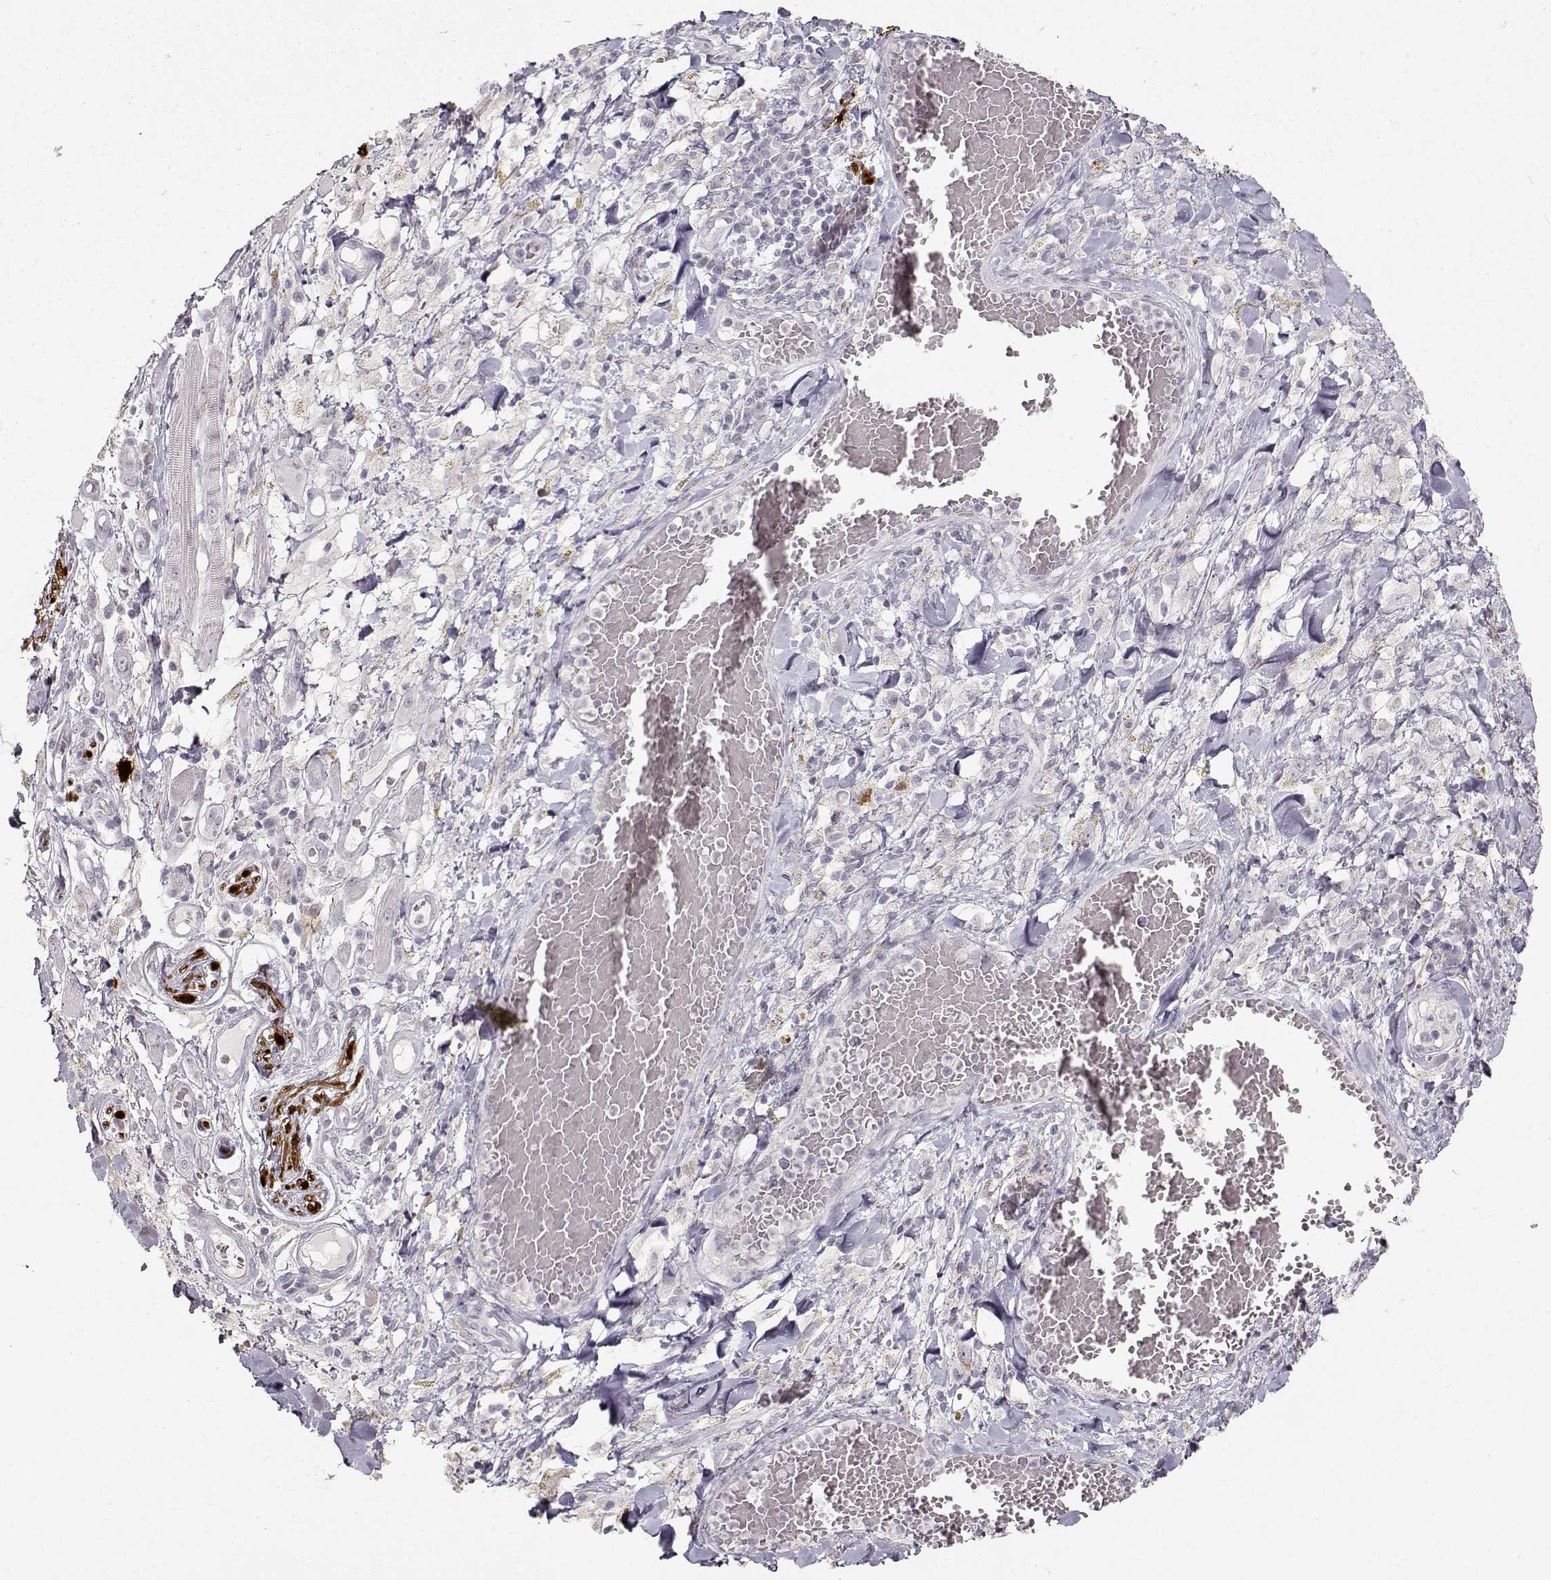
{"staining": {"intensity": "negative", "quantity": "none", "location": "none"}, "tissue": "melanoma", "cell_type": "Tumor cells", "image_type": "cancer", "snomed": [{"axis": "morphology", "description": "Malignant melanoma, NOS"}, {"axis": "topography", "description": "Skin"}], "caption": "Immunohistochemistry (IHC) micrograph of malignant melanoma stained for a protein (brown), which displays no positivity in tumor cells.", "gene": "S100B", "patient": {"sex": "female", "age": 91}}